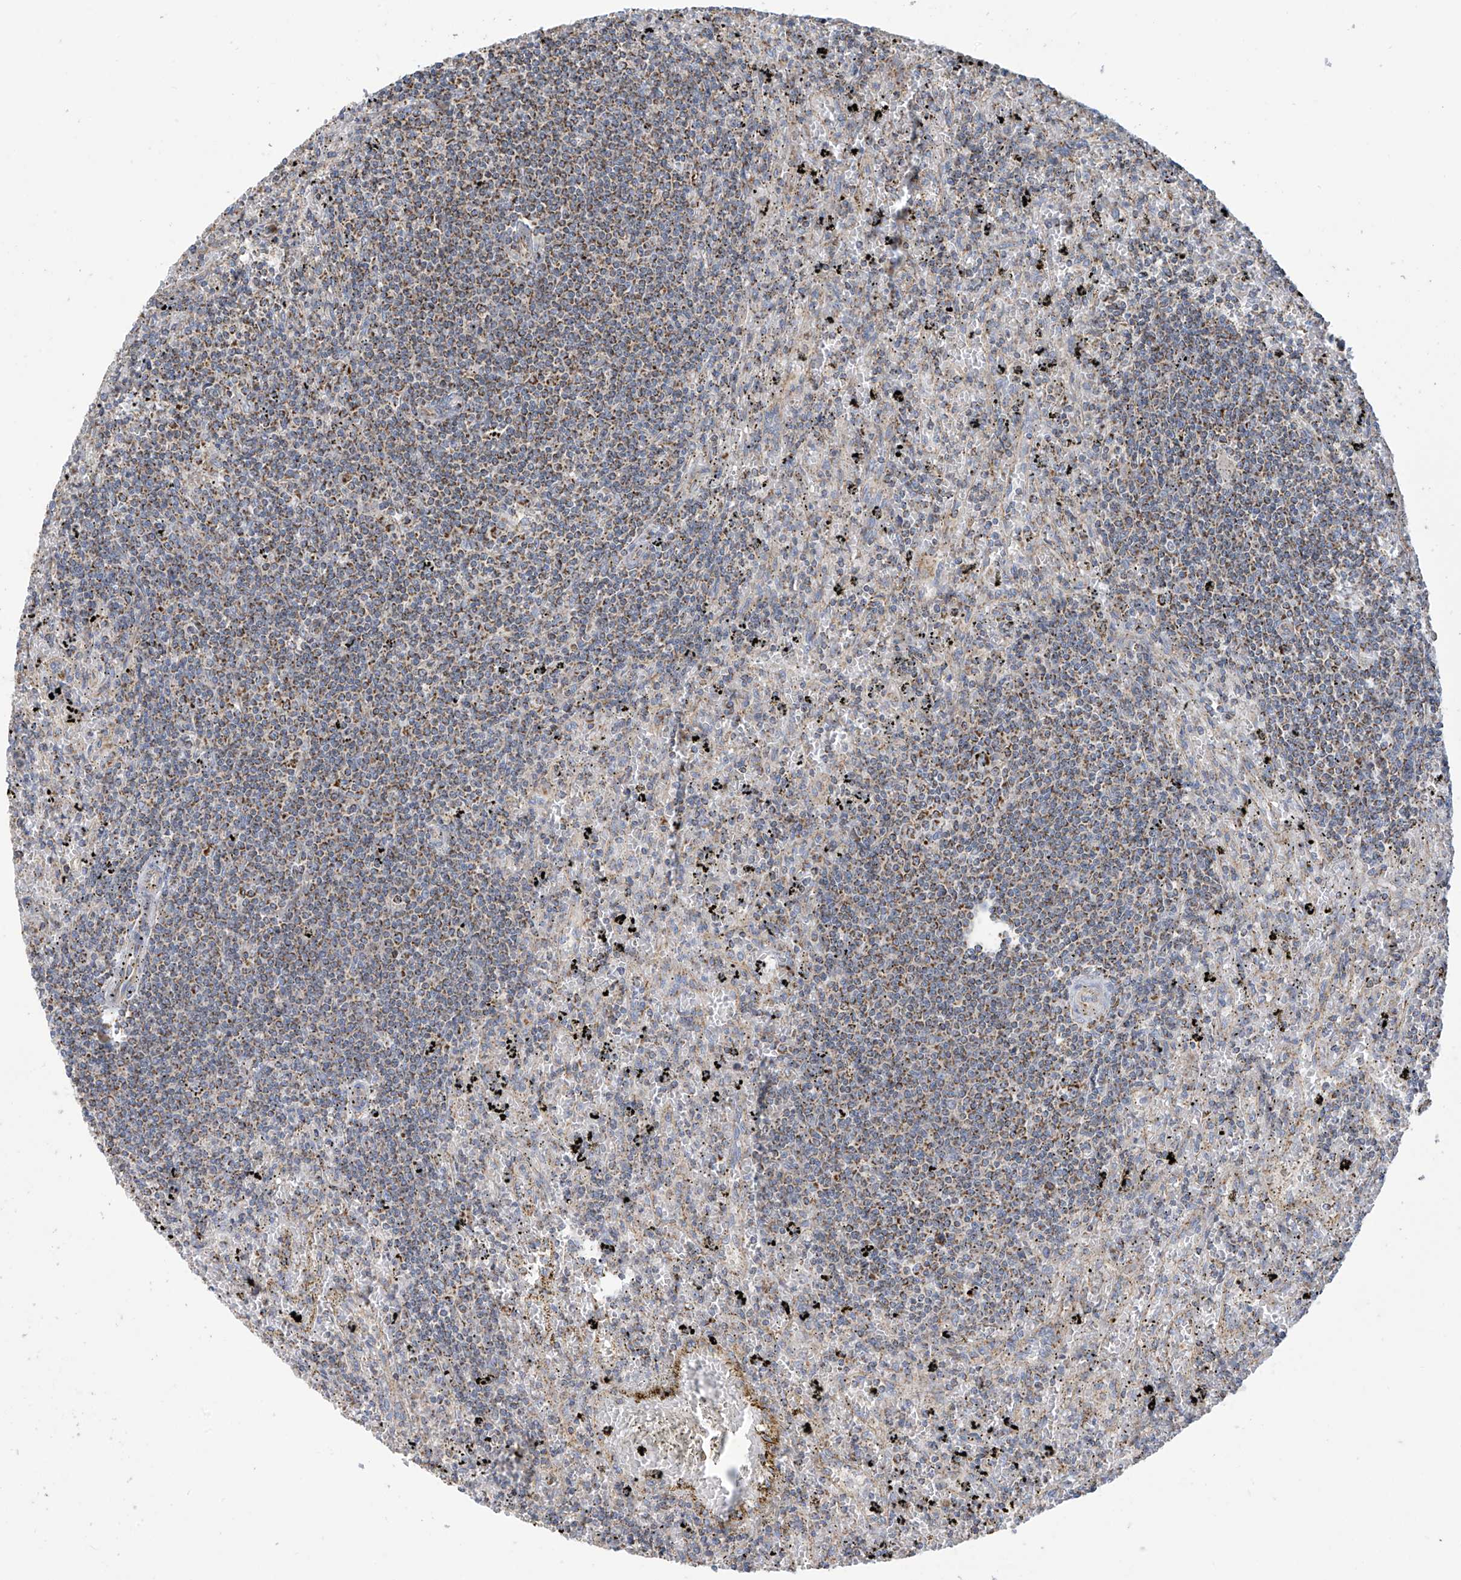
{"staining": {"intensity": "moderate", "quantity": ">75%", "location": "cytoplasmic/membranous"}, "tissue": "lymphoma", "cell_type": "Tumor cells", "image_type": "cancer", "snomed": [{"axis": "morphology", "description": "Malignant lymphoma, non-Hodgkin's type, Low grade"}, {"axis": "topography", "description": "Spleen"}], "caption": "A brown stain highlights moderate cytoplasmic/membranous positivity of a protein in malignant lymphoma, non-Hodgkin's type (low-grade) tumor cells.", "gene": "PNPT1", "patient": {"sex": "male", "age": 76}}